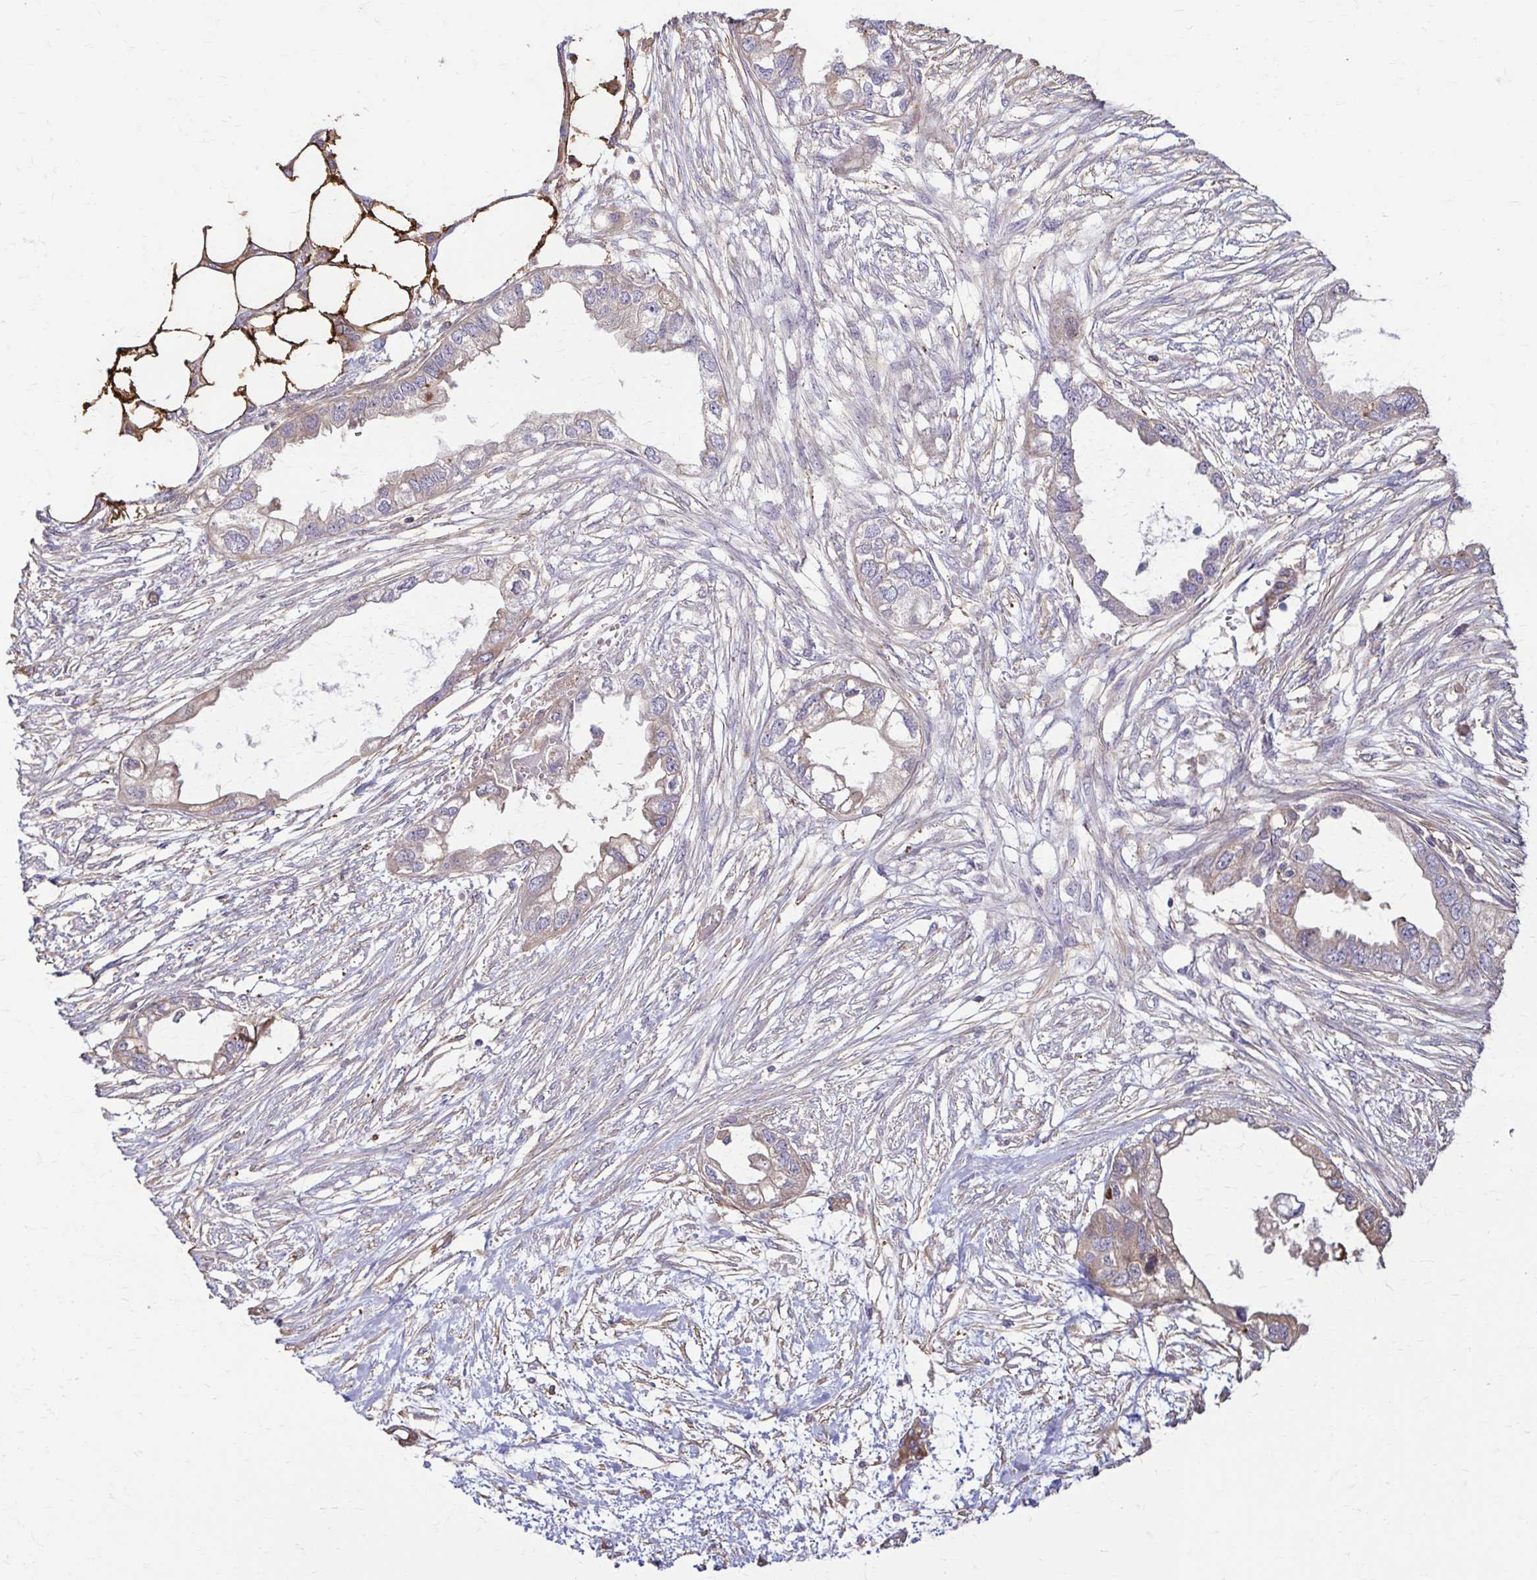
{"staining": {"intensity": "weak", "quantity": "<25%", "location": "cytoplasmic/membranous"}, "tissue": "endometrial cancer", "cell_type": "Tumor cells", "image_type": "cancer", "snomed": [{"axis": "morphology", "description": "Adenocarcinoma, NOS"}, {"axis": "morphology", "description": "Adenocarcinoma, metastatic, NOS"}, {"axis": "topography", "description": "Adipose tissue"}, {"axis": "topography", "description": "Endometrium"}], "caption": "Histopathology image shows no protein positivity in tumor cells of endometrial cancer (adenocarcinoma) tissue.", "gene": "DSP", "patient": {"sex": "female", "age": 67}}